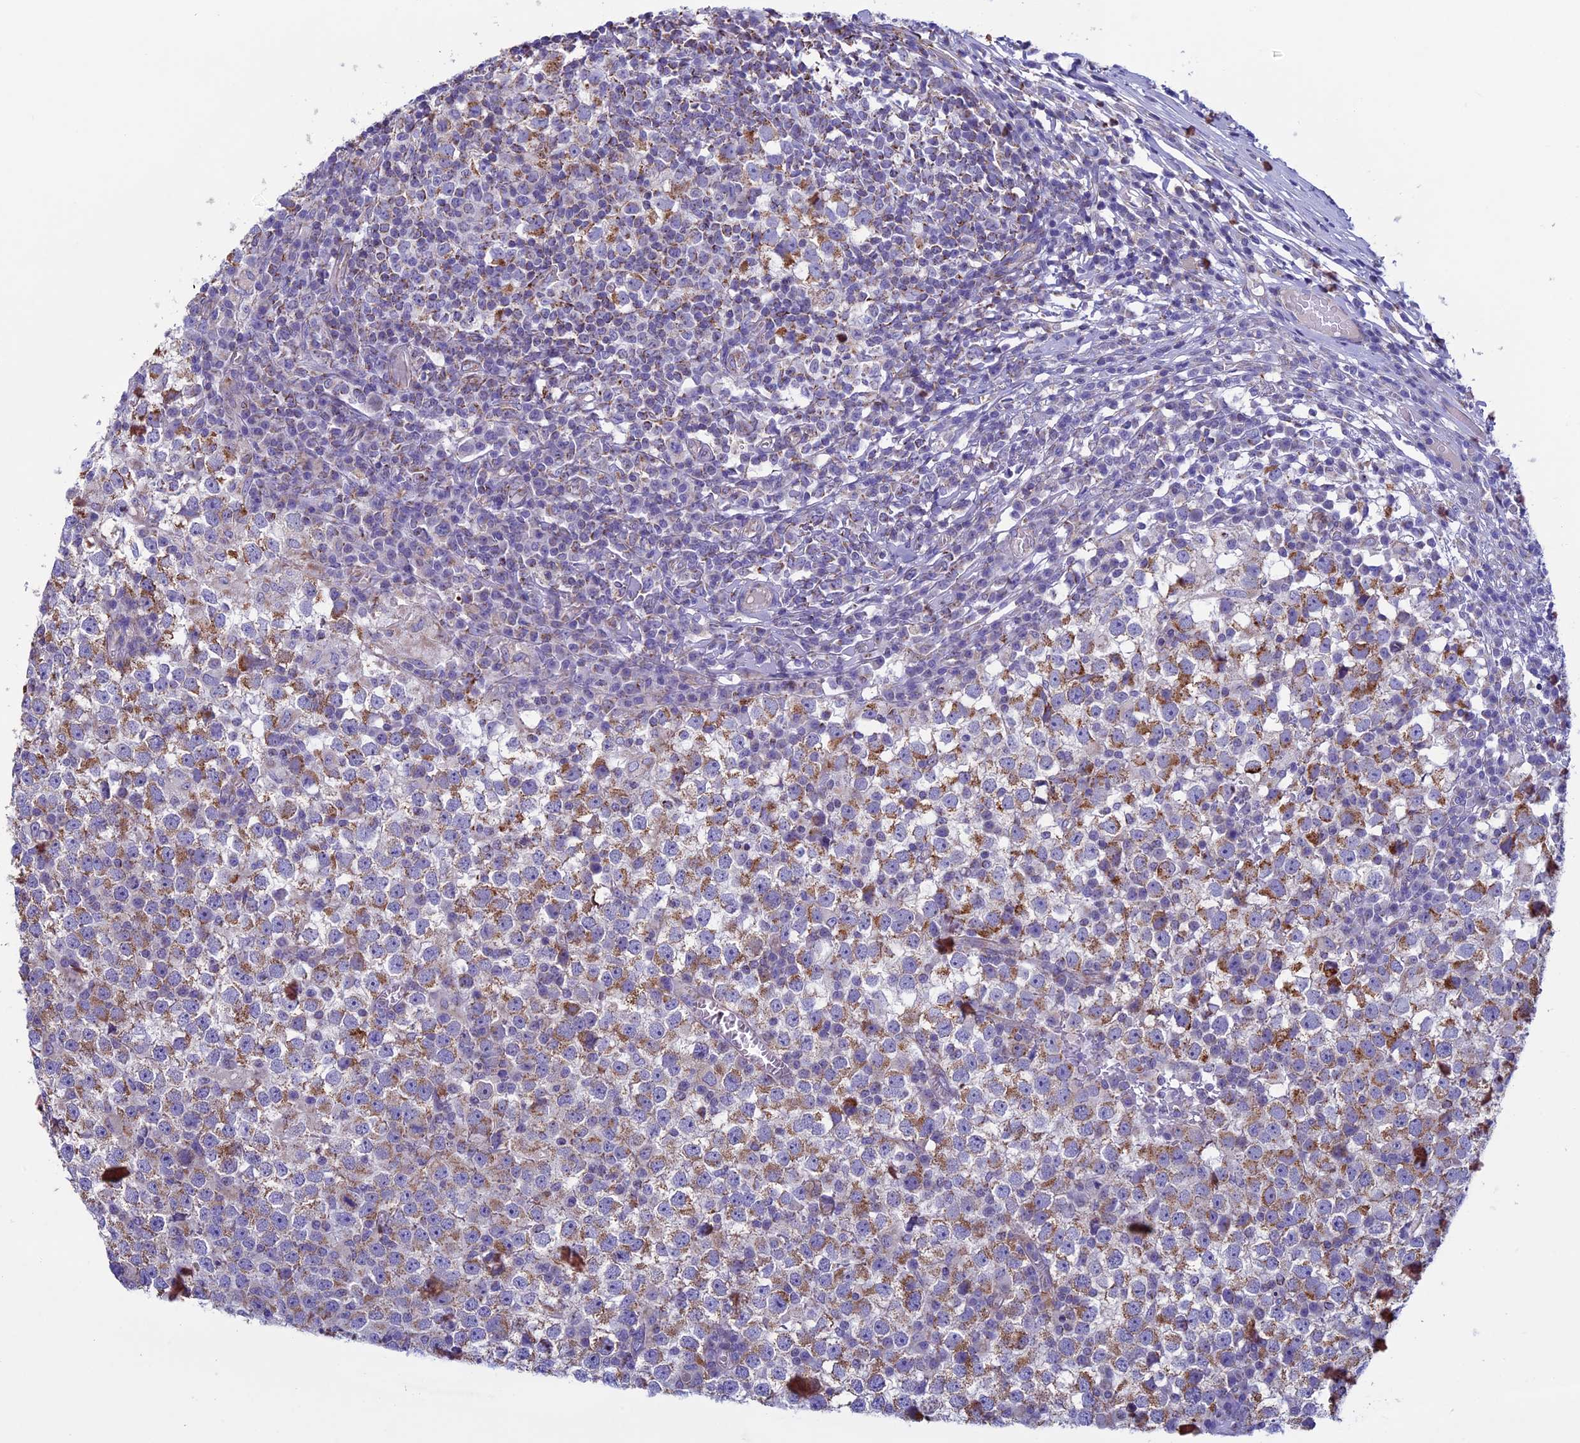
{"staining": {"intensity": "moderate", "quantity": ">75%", "location": "cytoplasmic/membranous"}, "tissue": "testis cancer", "cell_type": "Tumor cells", "image_type": "cancer", "snomed": [{"axis": "morphology", "description": "Seminoma, NOS"}, {"axis": "topography", "description": "Testis"}], "caption": "Protein expression analysis of testis cancer (seminoma) displays moderate cytoplasmic/membranous staining in about >75% of tumor cells.", "gene": "MFSD12", "patient": {"sex": "male", "age": 65}}